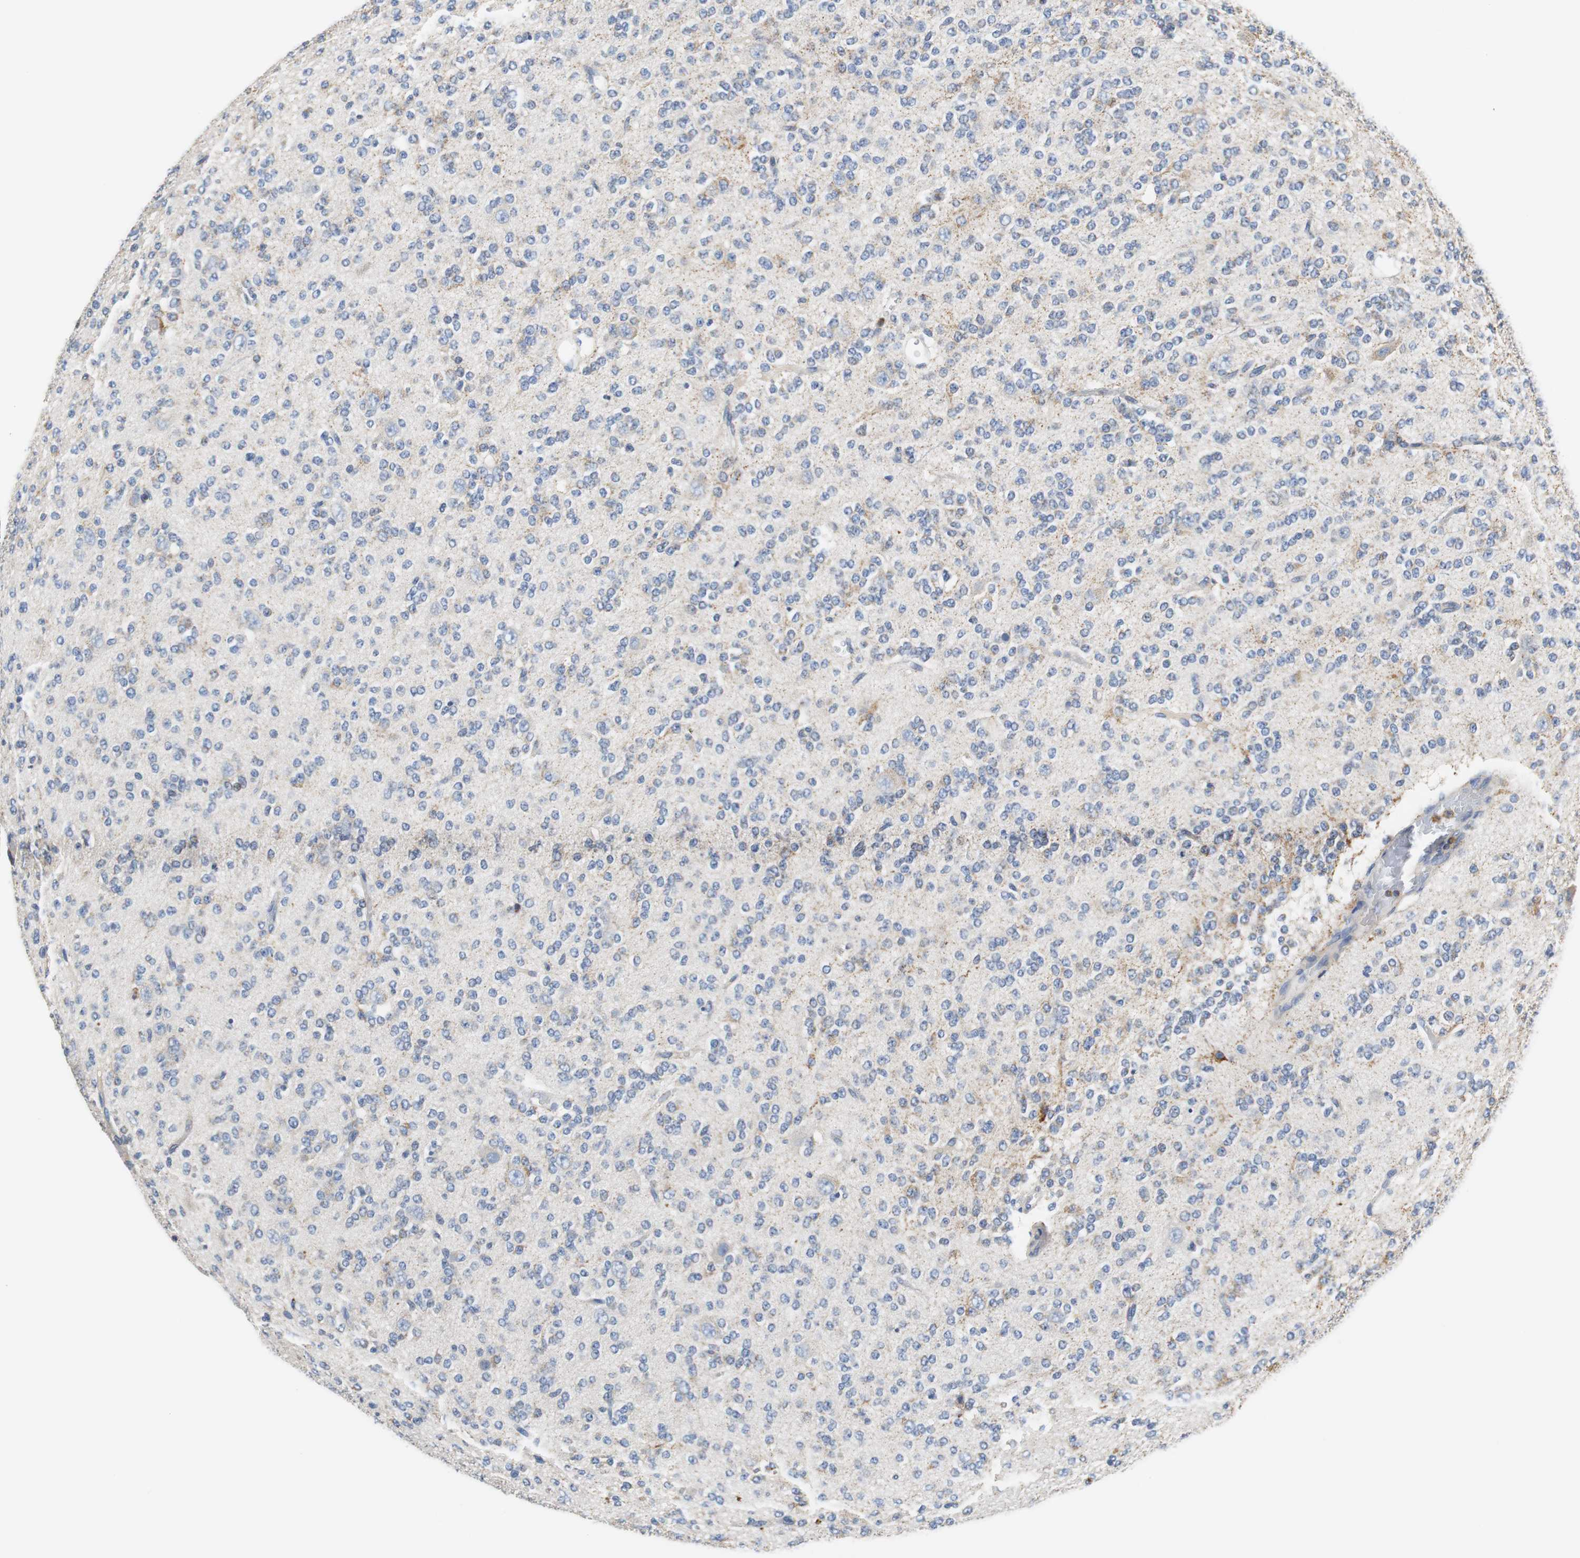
{"staining": {"intensity": "weak", "quantity": "25%-75%", "location": "cytoplasmic/membranous"}, "tissue": "glioma", "cell_type": "Tumor cells", "image_type": "cancer", "snomed": [{"axis": "morphology", "description": "Glioma, malignant, Low grade"}, {"axis": "topography", "description": "Brain"}], "caption": "The micrograph shows a brown stain indicating the presence of a protein in the cytoplasmic/membranous of tumor cells in glioma. (Brightfield microscopy of DAB IHC at high magnification).", "gene": "VAMP8", "patient": {"sex": "male", "age": 38}}